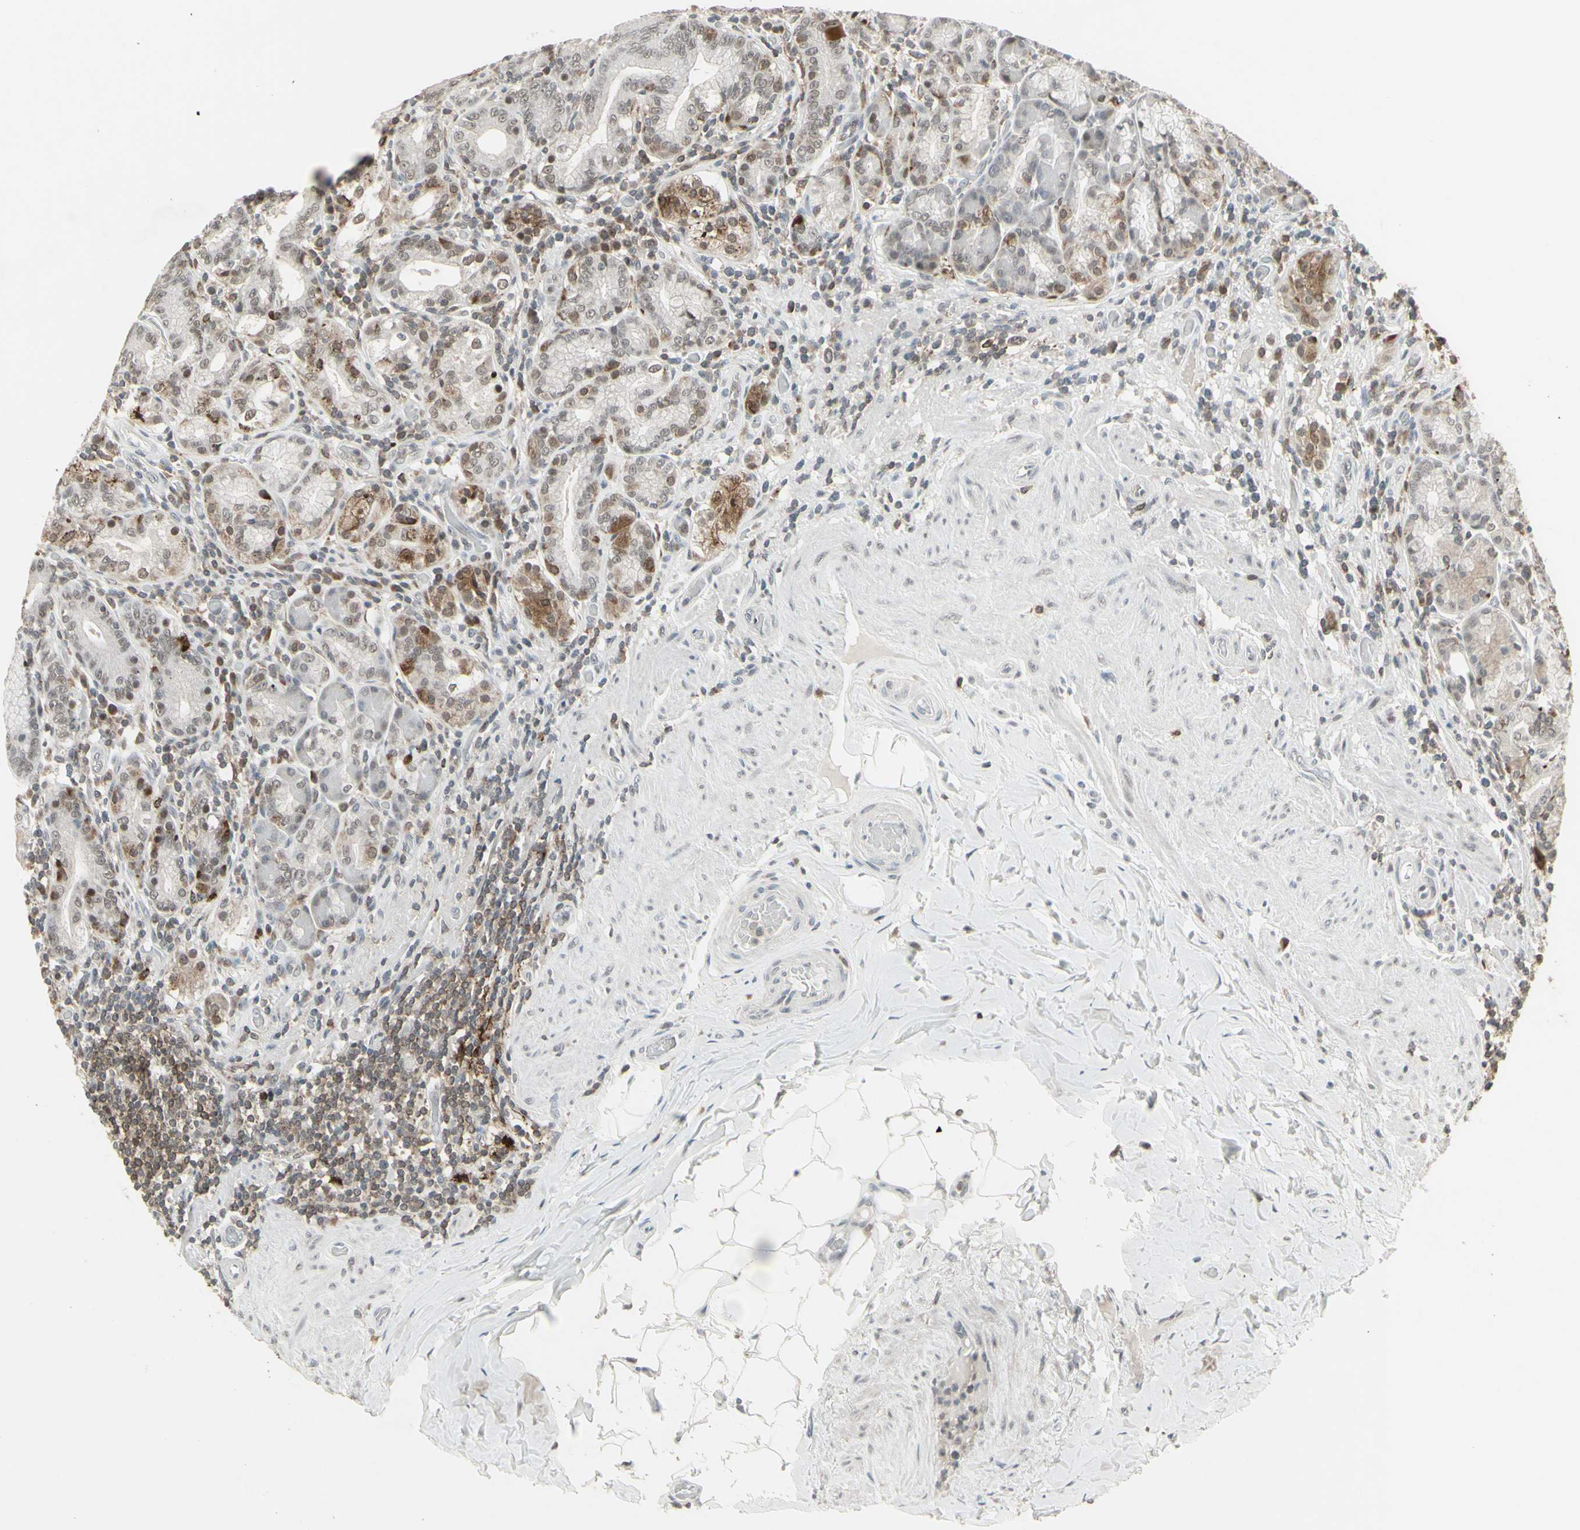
{"staining": {"intensity": "moderate", "quantity": "<25%", "location": "cytoplasmic/membranous,nuclear"}, "tissue": "stomach", "cell_type": "Glandular cells", "image_type": "normal", "snomed": [{"axis": "morphology", "description": "Normal tissue, NOS"}, {"axis": "topography", "description": "Stomach, lower"}], "caption": "This photomicrograph demonstrates immunohistochemistry (IHC) staining of benign stomach, with low moderate cytoplasmic/membranous,nuclear expression in approximately <25% of glandular cells.", "gene": "SAMSN1", "patient": {"sex": "female", "age": 76}}